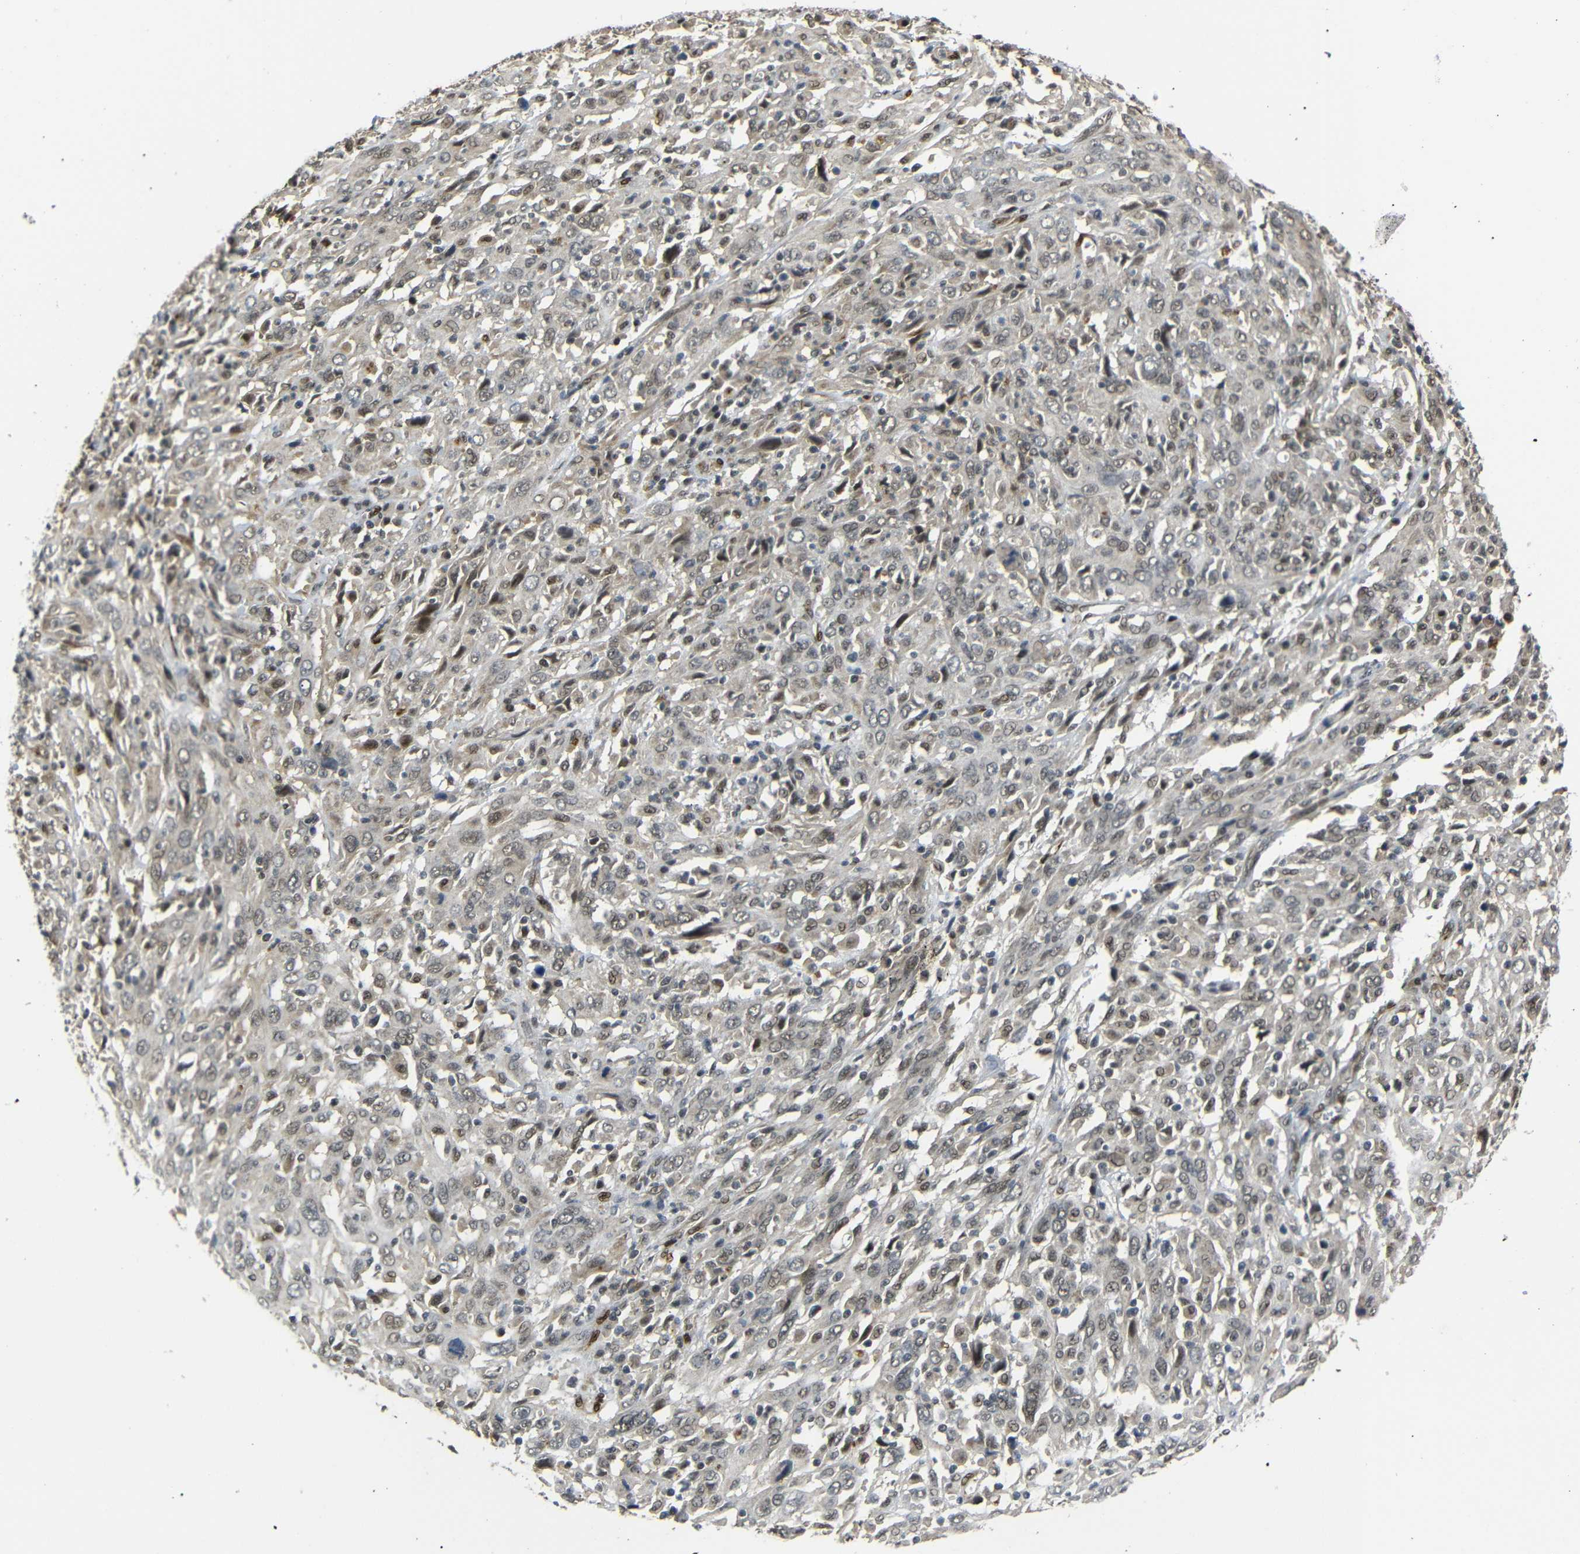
{"staining": {"intensity": "moderate", "quantity": ">75%", "location": "cytoplasmic/membranous,nuclear"}, "tissue": "cervical cancer", "cell_type": "Tumor cells", "image_type": "cancer", "snomed": [{"axis": "morphology", "description": "Squamous cell carcinoma, NOS"}, {"axis": "topography", "description": "Cervix"}], "caption": "An immunohistochemistry image of neoplastic tissue is shown. Protein staining in brown highlights moderate cytoplasmic/membranous and nuclear positivity in cervical cancer within tumor cells. (brown staining indicates protein expression, while blue staining denotes nuclei).", "gene": "TBX2", "patient": {"sex": "female", "age": 46}}